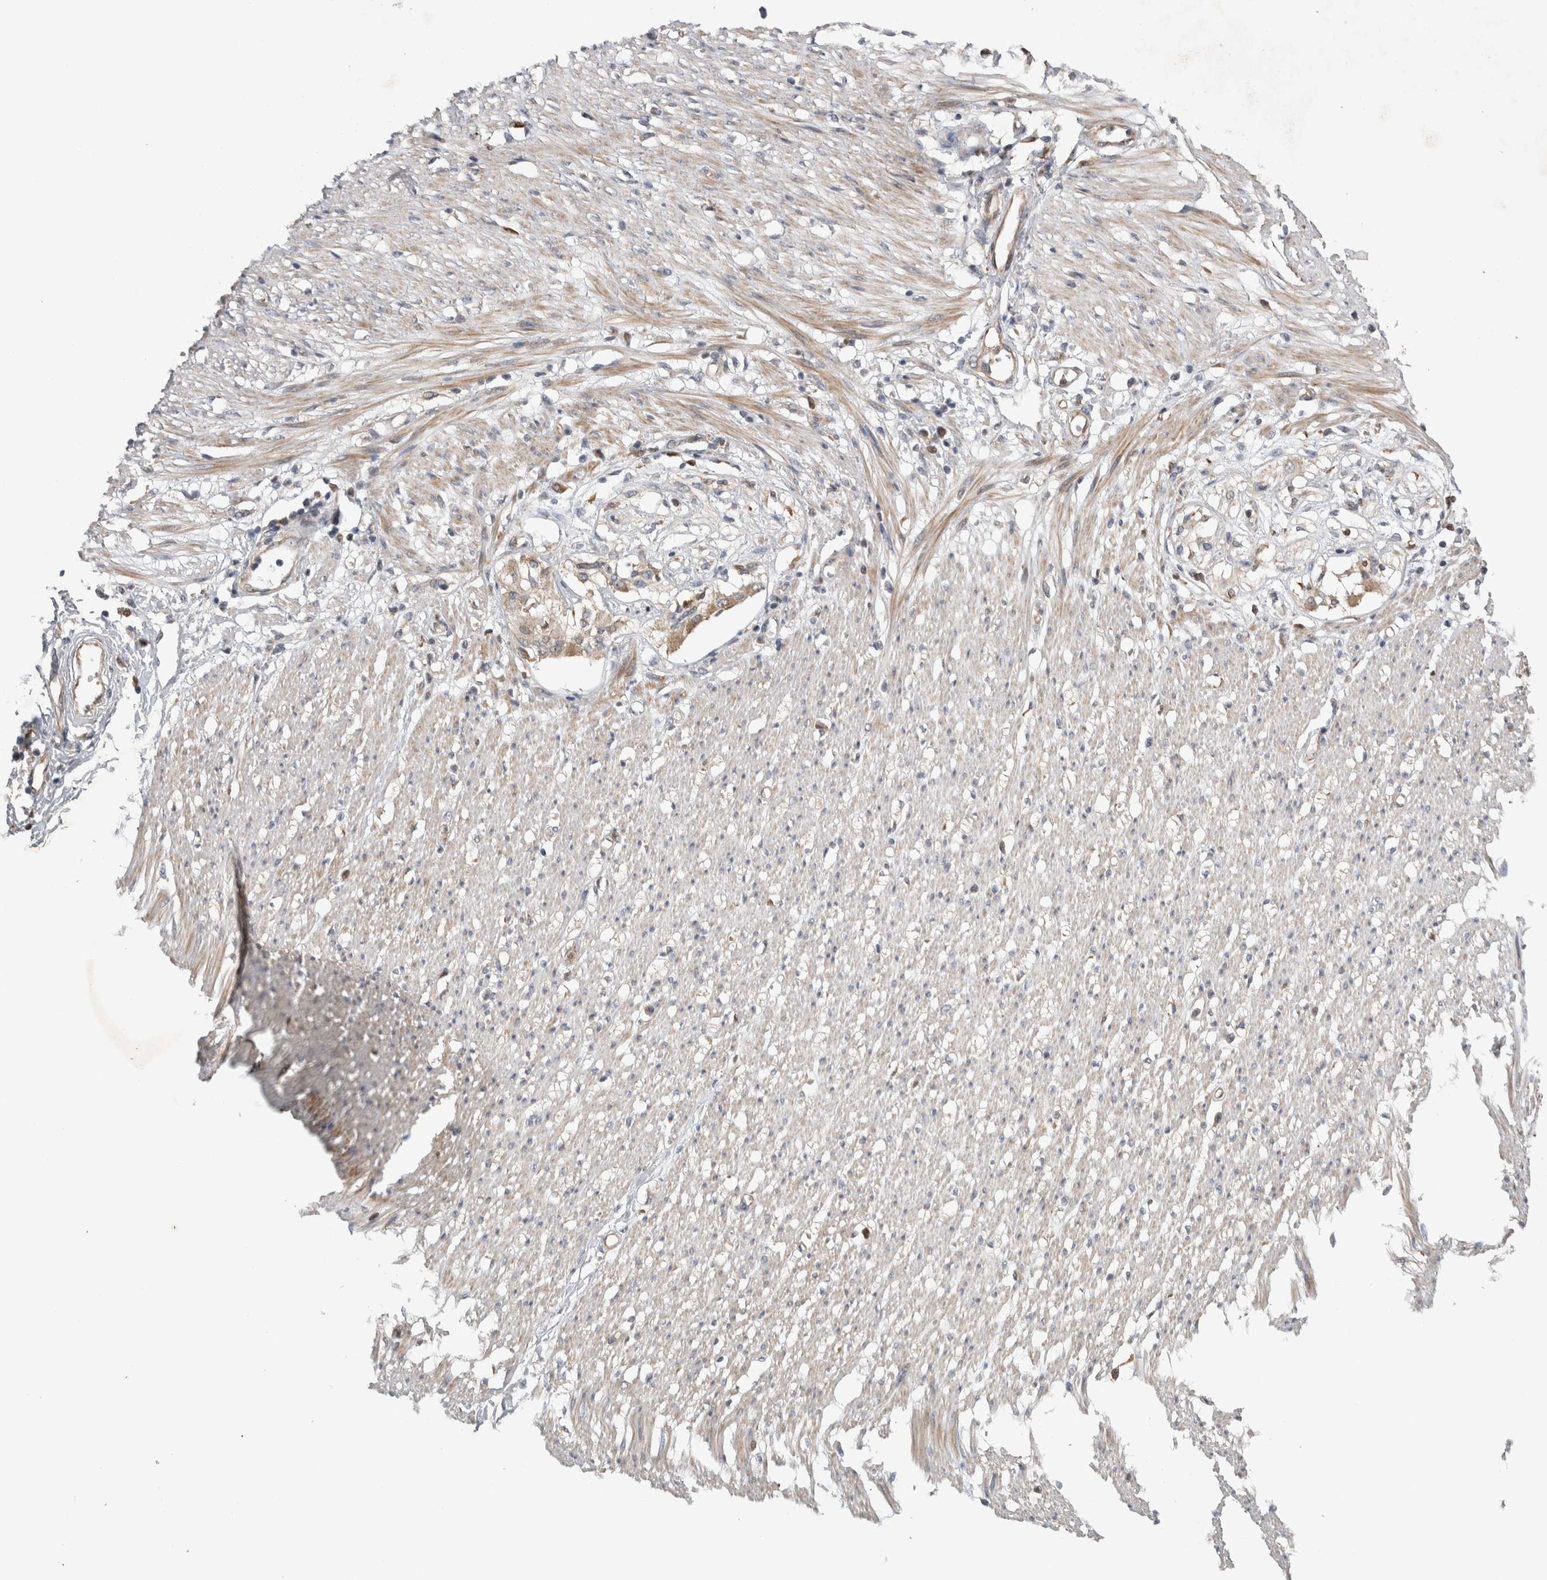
{"staining": {"intensity": "weak", "quantity": "<25%", "location": "cytoplasmic/membranous"}, "tissue": "soft tissue", "cell_type": "Peripheral nerve", "image_type": "normal", "snomed": [{"axis": "morphology", "description": "Normal tissue, NOS"}, {"axis": "morphology", "description": "Adenocarcinoma, NOS"}, {"axis": "topography", "description": "Colon"}, {"axis": "topography", "description": "Peripheral nerve tissue"}], "caption": "Histopathology image shows no protein staining in peripheral nerve of benign soft tissue.", "gene": "KCNIP1", "patient": {"sex": "male", "age": 14}}